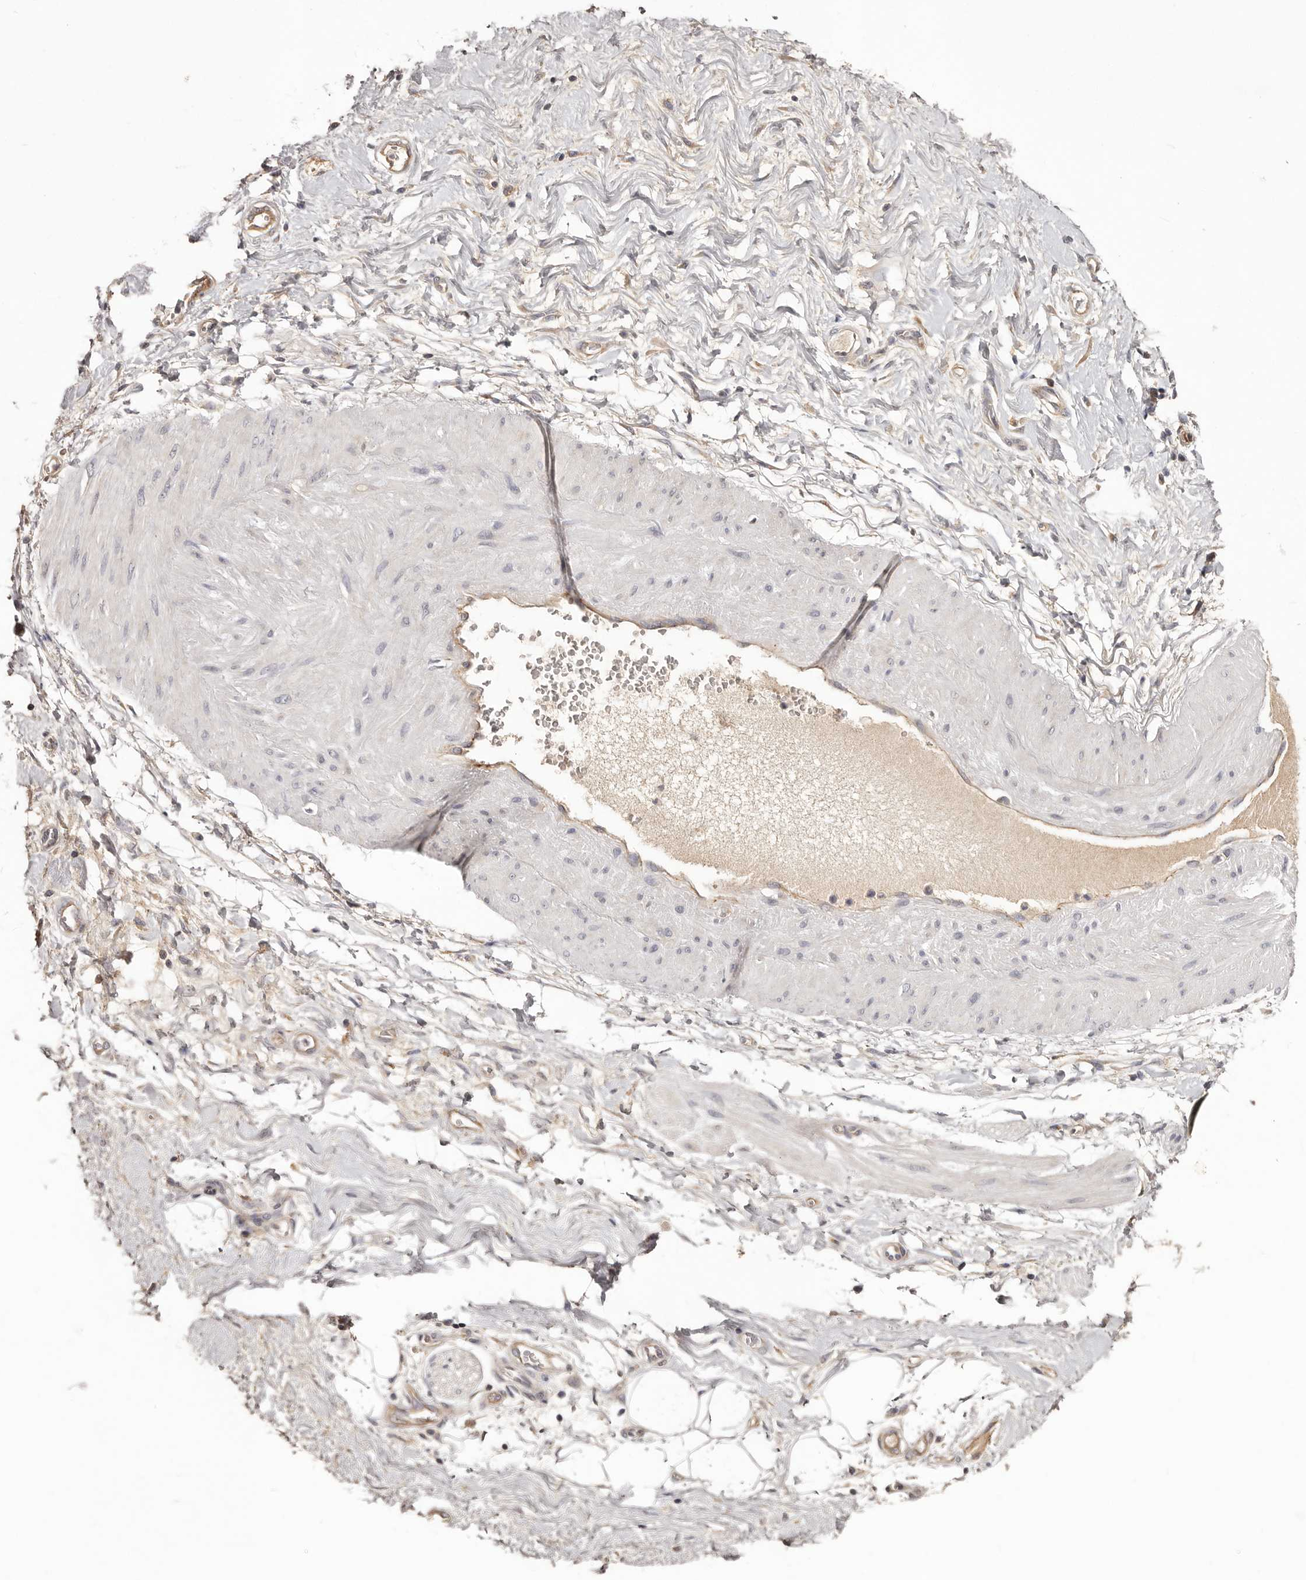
{"staining": {"intensity": "weak", "quantity": "25%-75%", "location": "cytoplasmic/membranous"}, "tissue": "adipose tissue", "cell_type": "Adipocytes", "image_type": "normal", "snomed": [{"axis": "morphology", "description": "Normal tissue, NOS"}, {"axis": "morphology", "description": "Adenocarcinoma, NOS"}, {"axis": "topography", "description": "Pancreas"}, {"axis": "topography", "description": "Peripheral nerve tissue"}], "caption": "Adipose tissue stained with immunohistochemistry reveals weak cytoplasmic/membranous expression in approximately 25%-75% of adipocytes. Immunohistochemistry stains the protein in brown and the nuclei are stained blue.", "gene": "LTV1", "patient": {"sex": "male", "age": 59}}